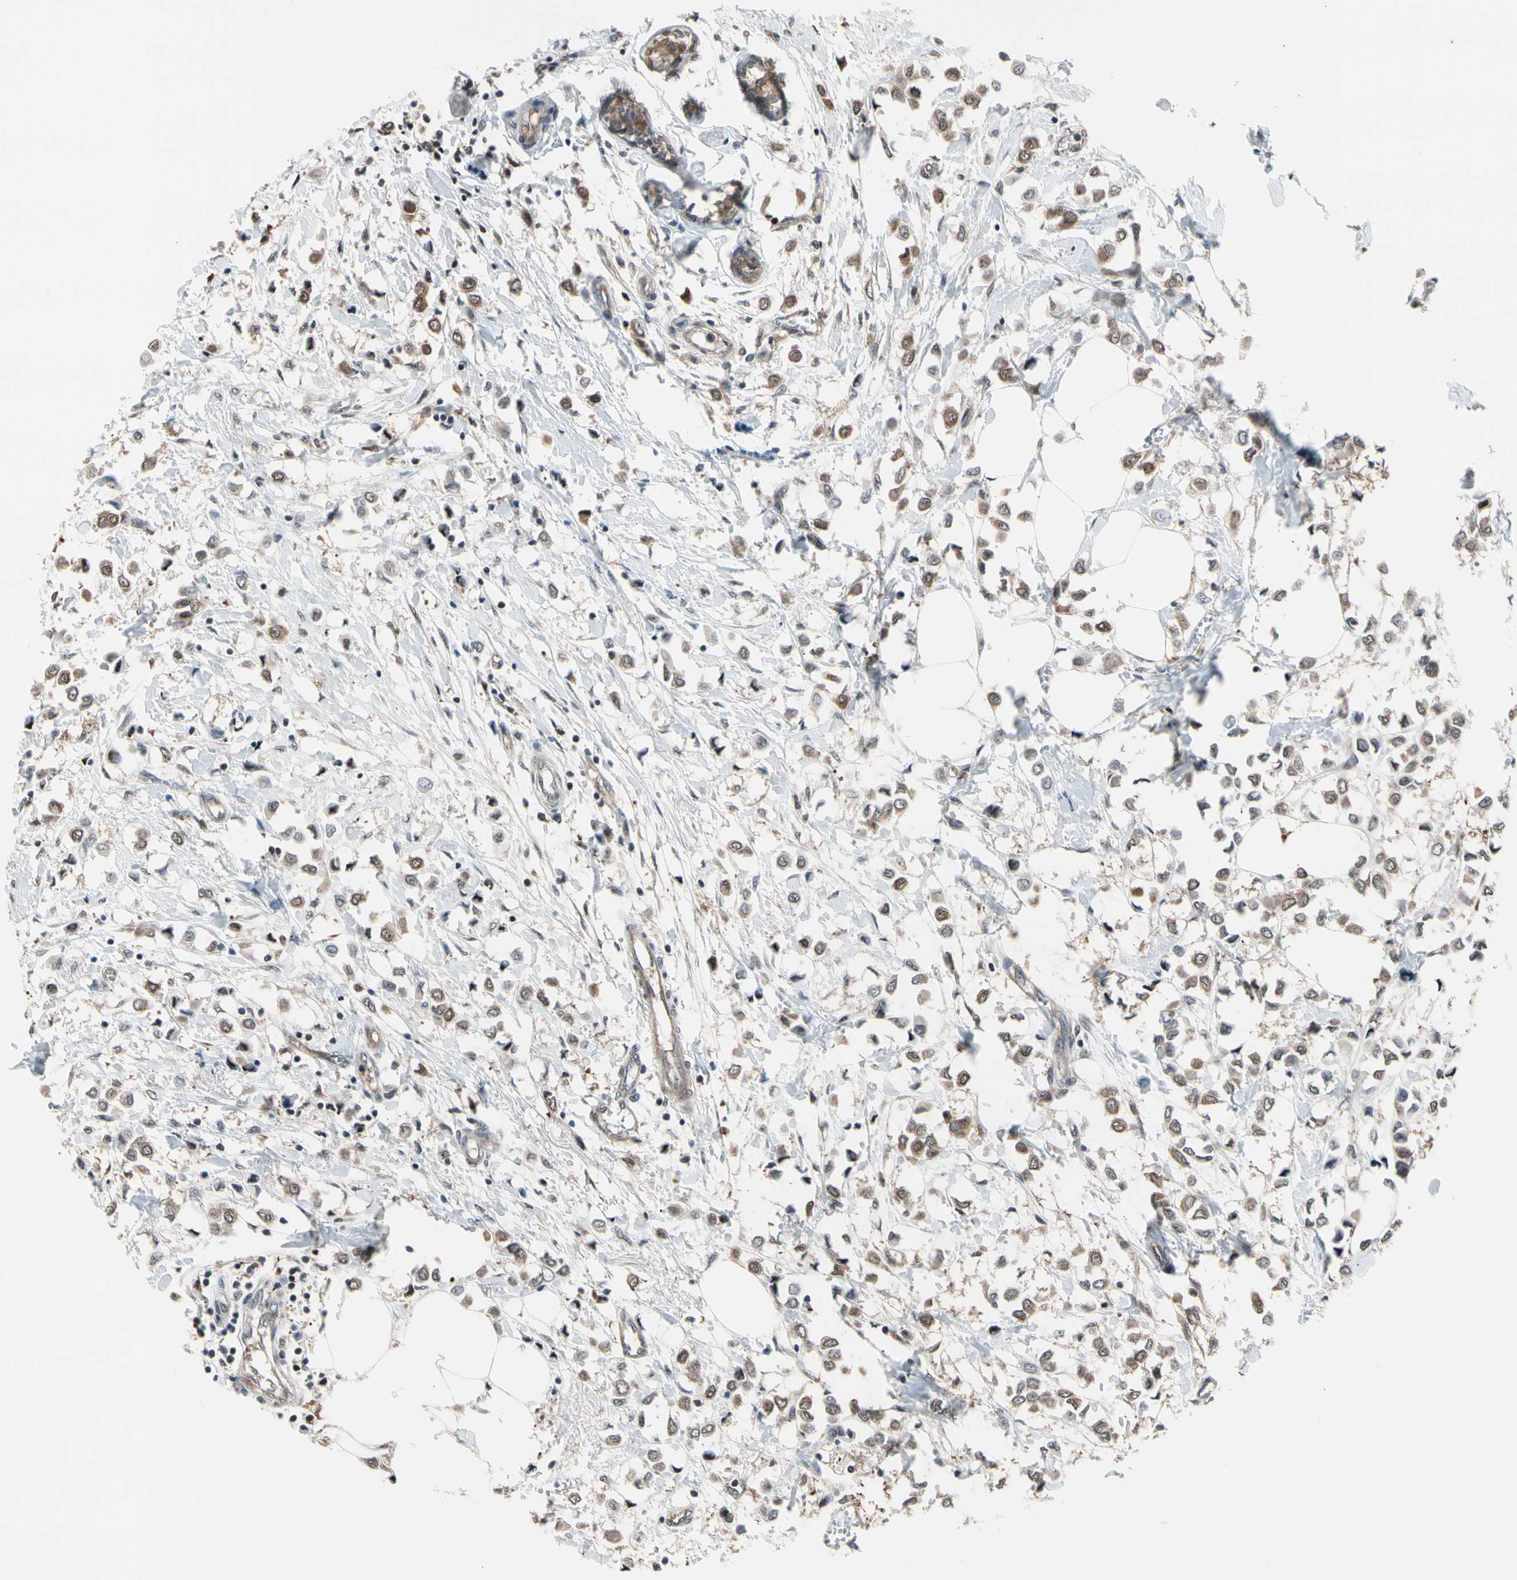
{"staining": {"intensity": "weak", "quantity": ">75%", "location": "cytoplasmic/membranous"}, "tissue": "breast cancer", "cell_type": "Tumor cells", "image_type": "cancer", "snomed": [{"axis": "morphology", "description": "Lobular carcinoma"}, {"axis": "topography", "description": "Breast"}], "caption": "This photomicrograph demonstrates IHC staining of human breast cancer, with low weak cytoplasmic/membranous positivity in about >75% of tumor cells.", "gene": "PSMA2", "patient": {"sex": "female", "age": 51}}